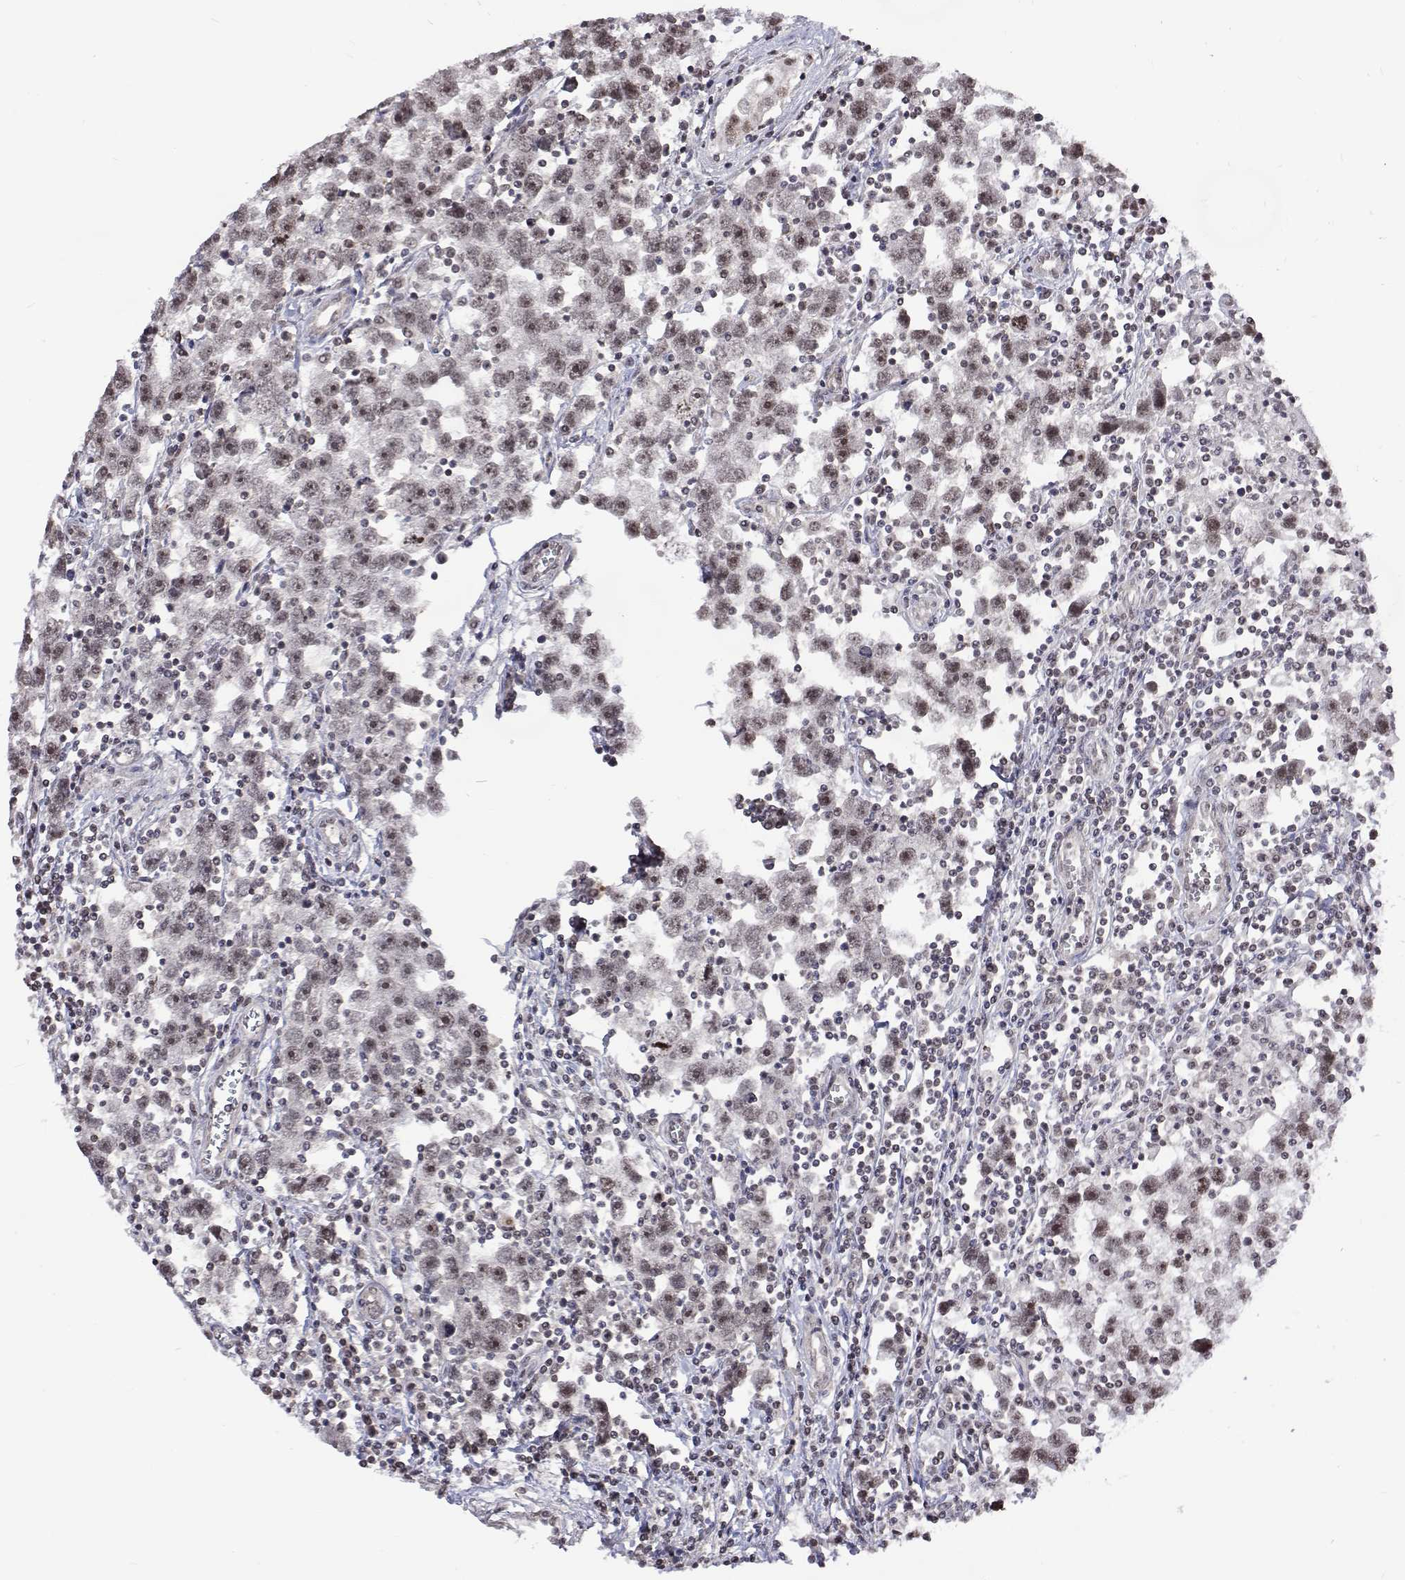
{"staining": {"intensity": "weak", "quantity": "25%-75%", "location": "nuclear"}, "tissue": "testis cancer", "cell_type": "Tumor cells", "image_type": "cancer", "snomed": [{"axis": "morphology", "description": "Seminoma, NOS"}, {"axis": "topography", "description": "Testis"}], "caption": "Weak nuclear protein positivity is identified in approximately 25%-75% of tumor cells in testis cancer.", "gene": "NHP2", "patient": {"sex": "male", "age": 30}}